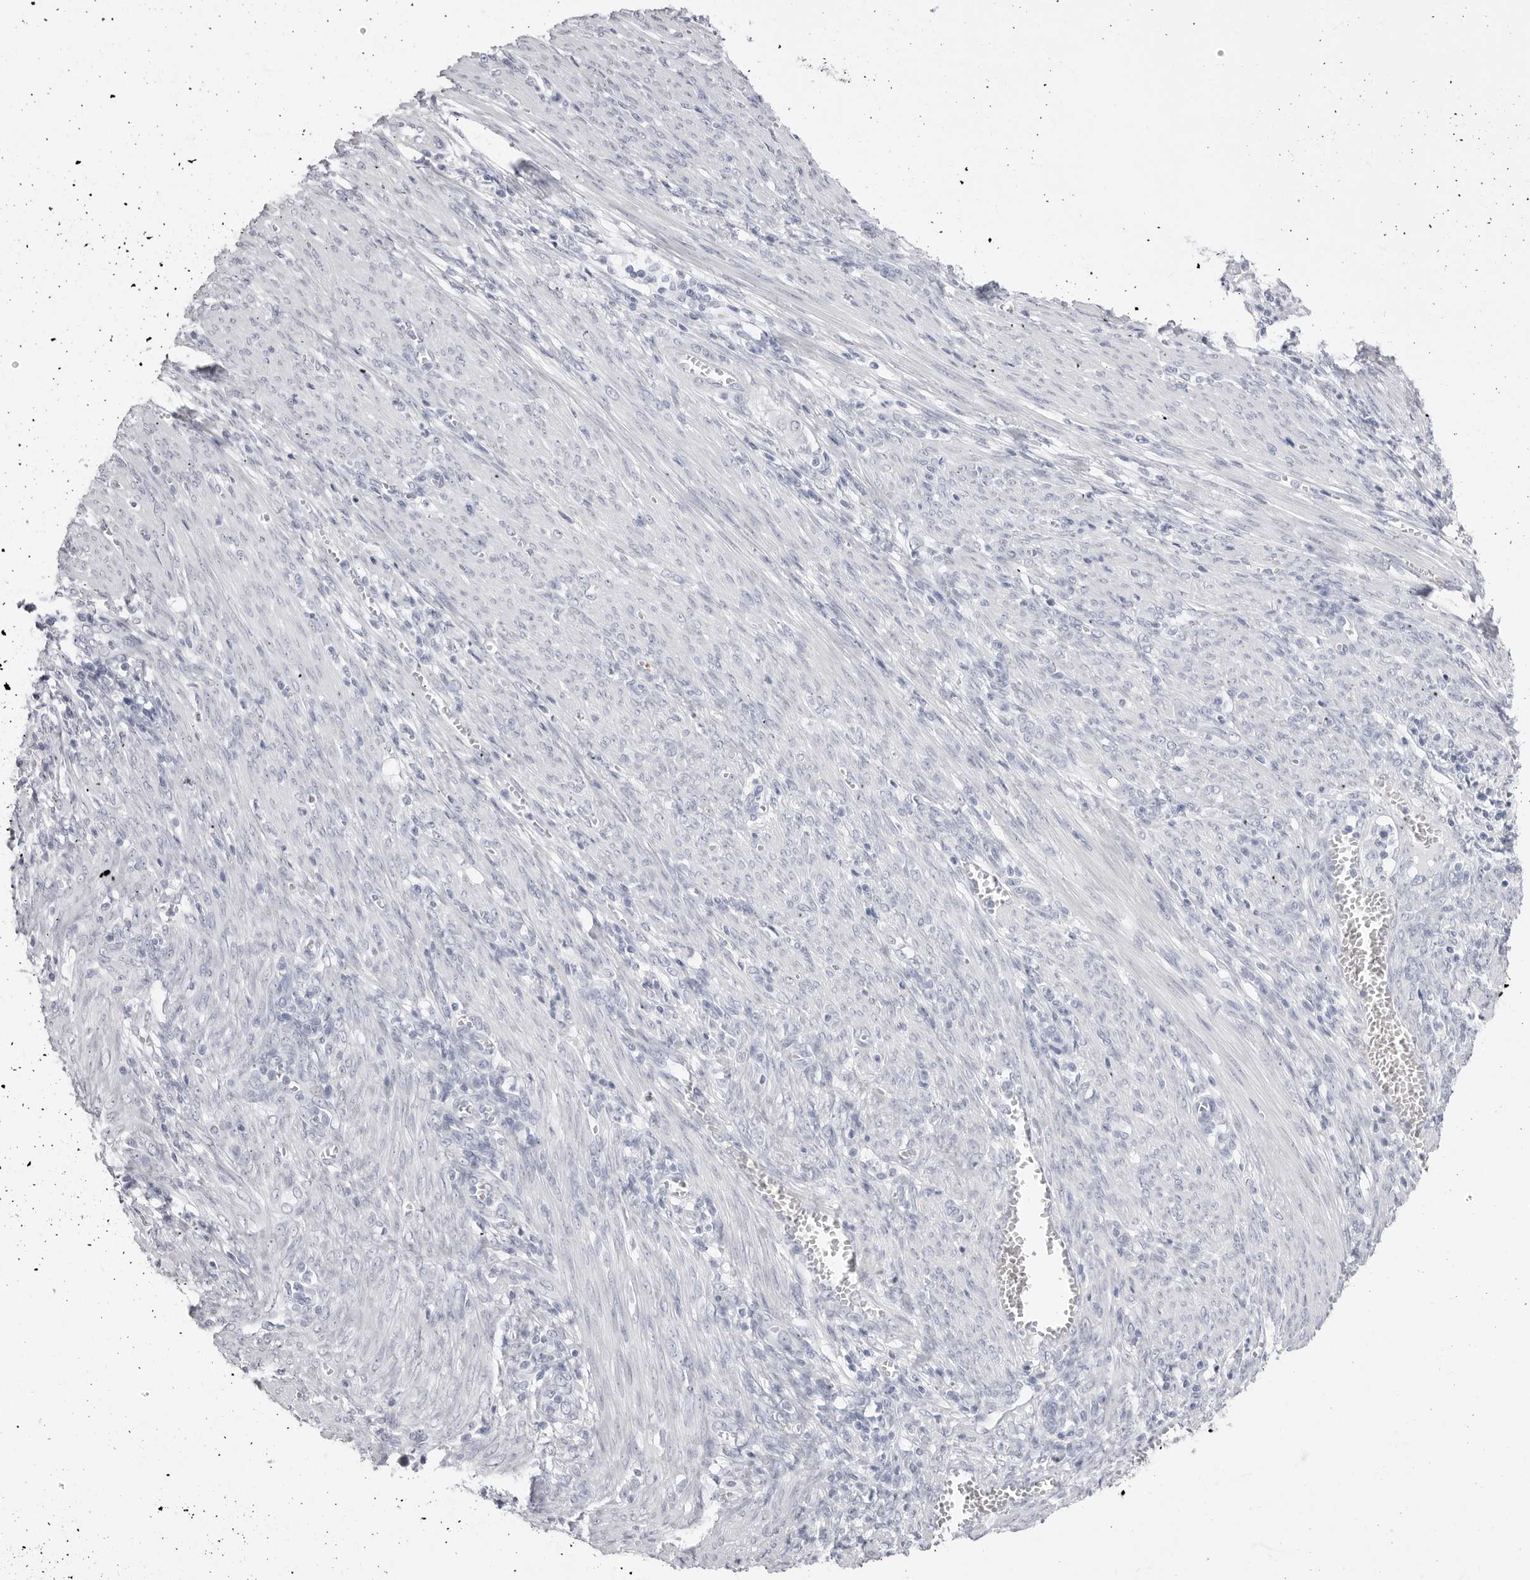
{"staining": {"intensity": "negative", "quantity": "none", "location": "none"}, "tissue": "endometrial cancer", "cell_type": "Tumor cells", "image_type": "cancer", "snomed": [{"axis": "morphology", "description": "Adenocarcinoma, NOS"}, {"axis": "topography", "description": "Endometrium"}], "caption": "An IHC micrograph of endometrial cancer is shown. There is no staining in tumor cells of endometrial cancer.", "gene": "TSSK1B", "patient": {"sex": "female", "age": 49}}